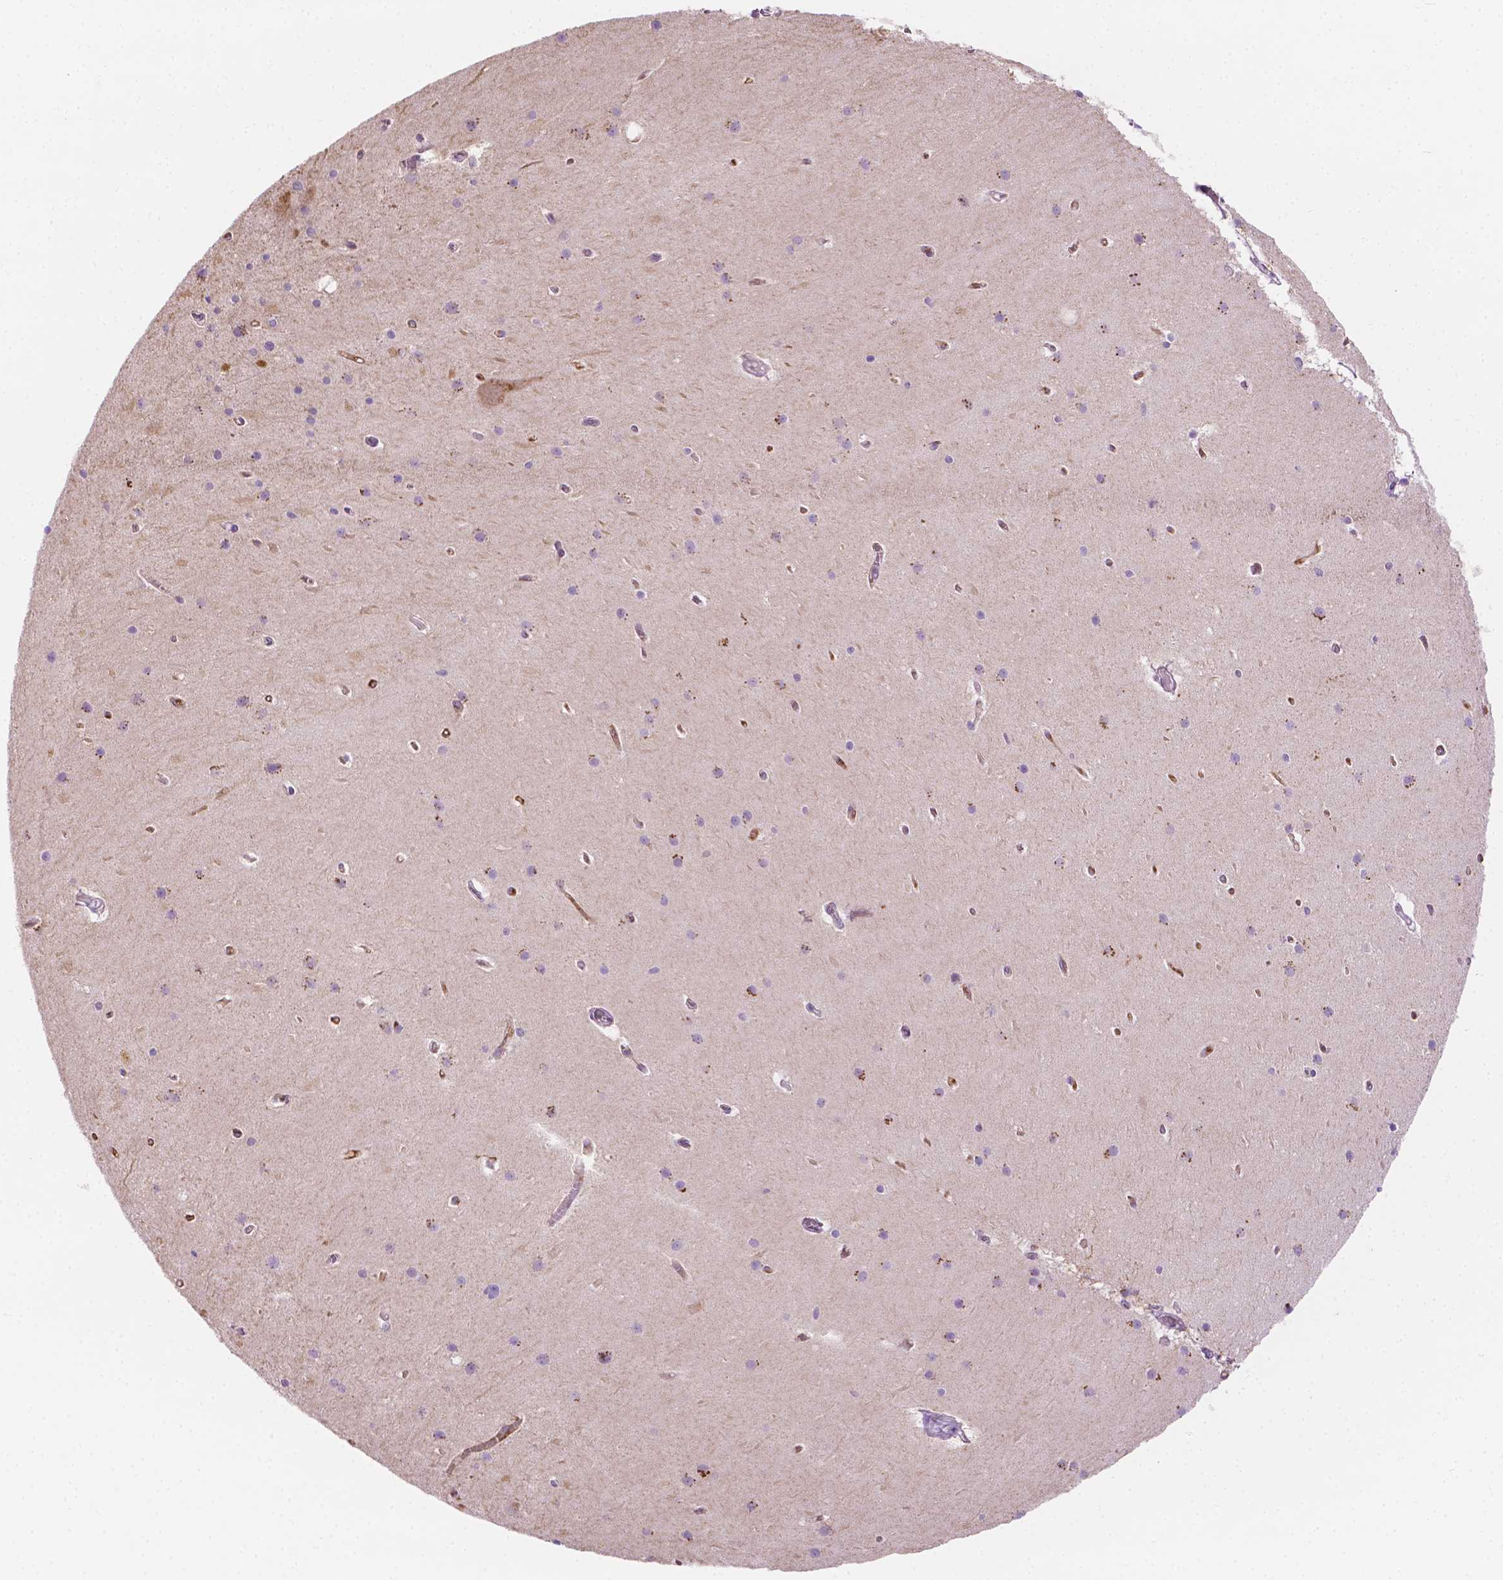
{"staining": {"intensity": "negative", "quantity": "none", "location": "none"}, "tissue": "cerebellum", "cell_type": "Cells in granular layer", "image_type": "normal", "snomed": [{"axis": "morphology", "description": "Normal tissue, NOS"}, {"axis": "topography", "description": "Cerebellum"}], "caption": "Immunohistochemistry (IHC) of unremarkable cerebellum shows no positivity in cells in granular layer.", "gene": "EPPK1", "patient": {"sex": "male", "age": 70}}